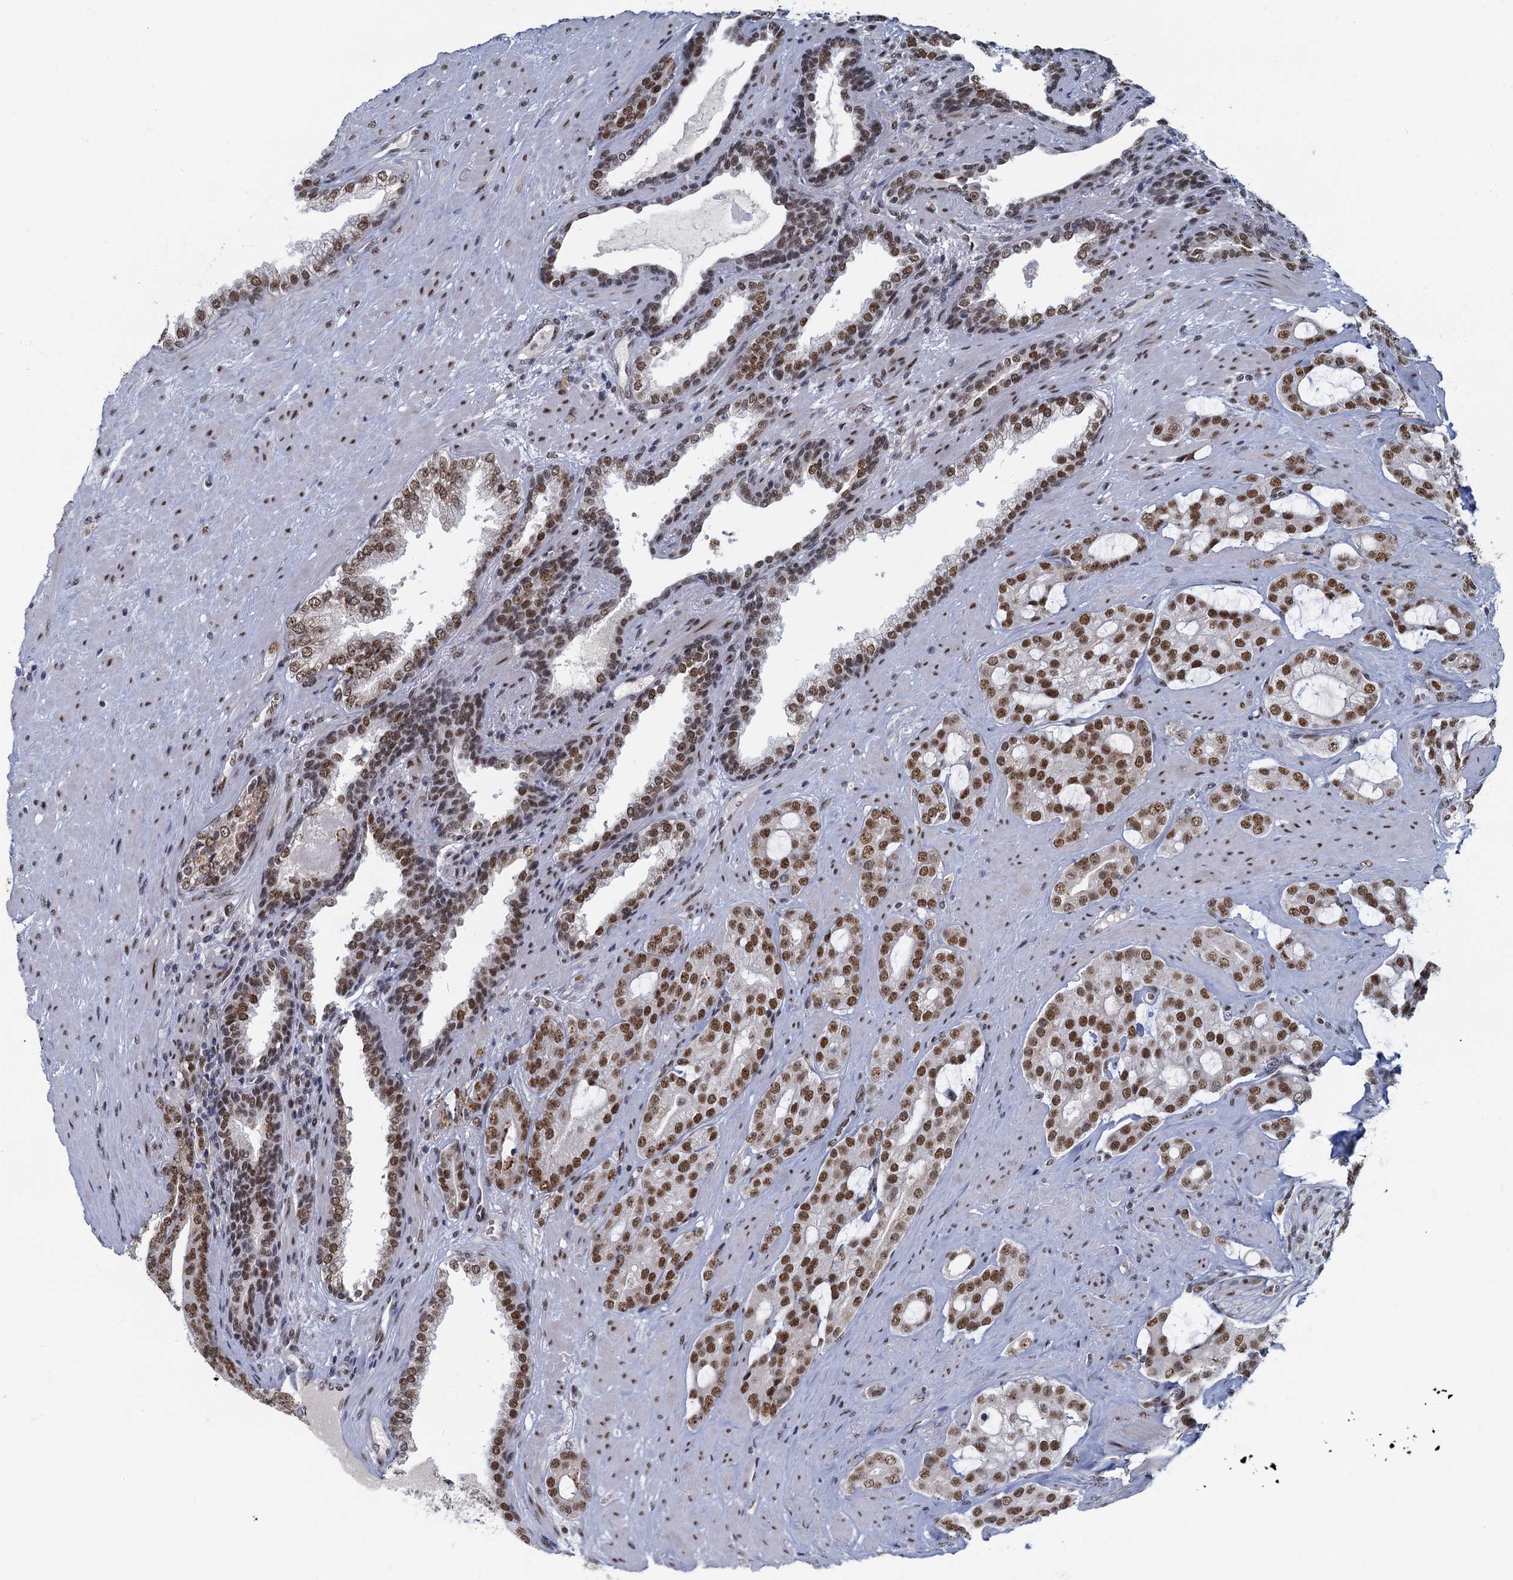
{"staining": {"intensity": "strong", "quantity": ">75%", "location": "nuclear"}, "tissue": "prostate cancer", "cell_type": "Tumor cells", "image_type": "cancer", "snomed": [{"axis": "morphology", "description": "Adenocarcinoma, High grade"}, {"axis": "topography", "description": "Prostate"}], "caption": "Protein expression analysis of human prostate cancer (adenocarcinoma (high-grade)) reveals strong nuclear staining in approximately >75% of tumor cells.", "gene": "RPRD1A", "patient": {"sex": "male", "age": 63}}